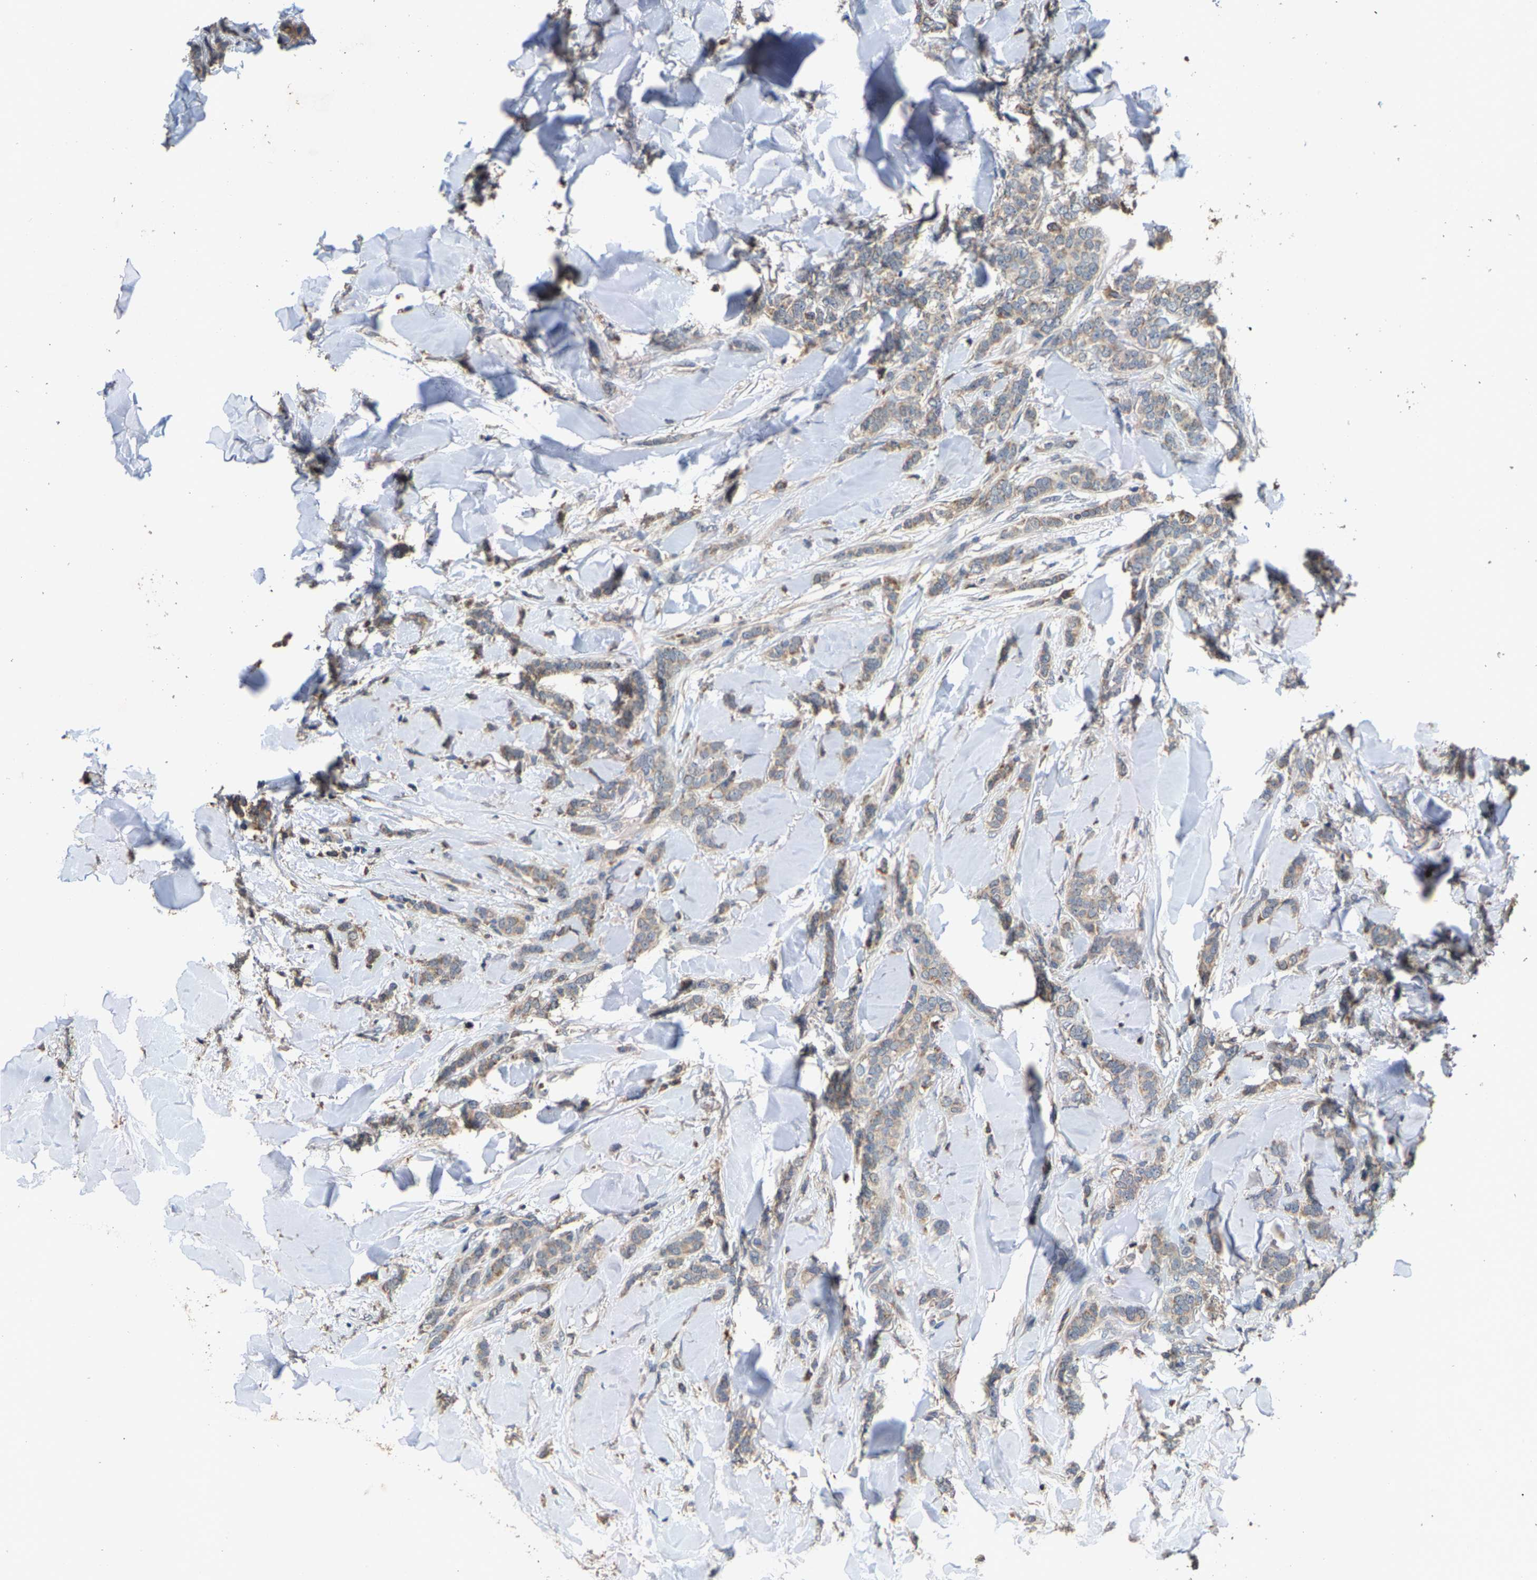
{"staining": {"intensity": "weak", "quantity": ">75%", "location": "cytoplasmic/membranous"}, "tissue": "breast cancer", "cell_type": "Tumor cells", "image_type": "cancer", "snomed": [{"axis": "morphology", "description": "Lobular carcinoma"}, {"axis": "topography", "description": "Skin"}, {"axis": "topography", "description": "Breast"}], "caption": "Human lobular carcinoma (breast) stained with a protein marker displays weak staining in tumor cells.", "gene": "TDRKH", "patient": {"sex": "female", "age": 46}}